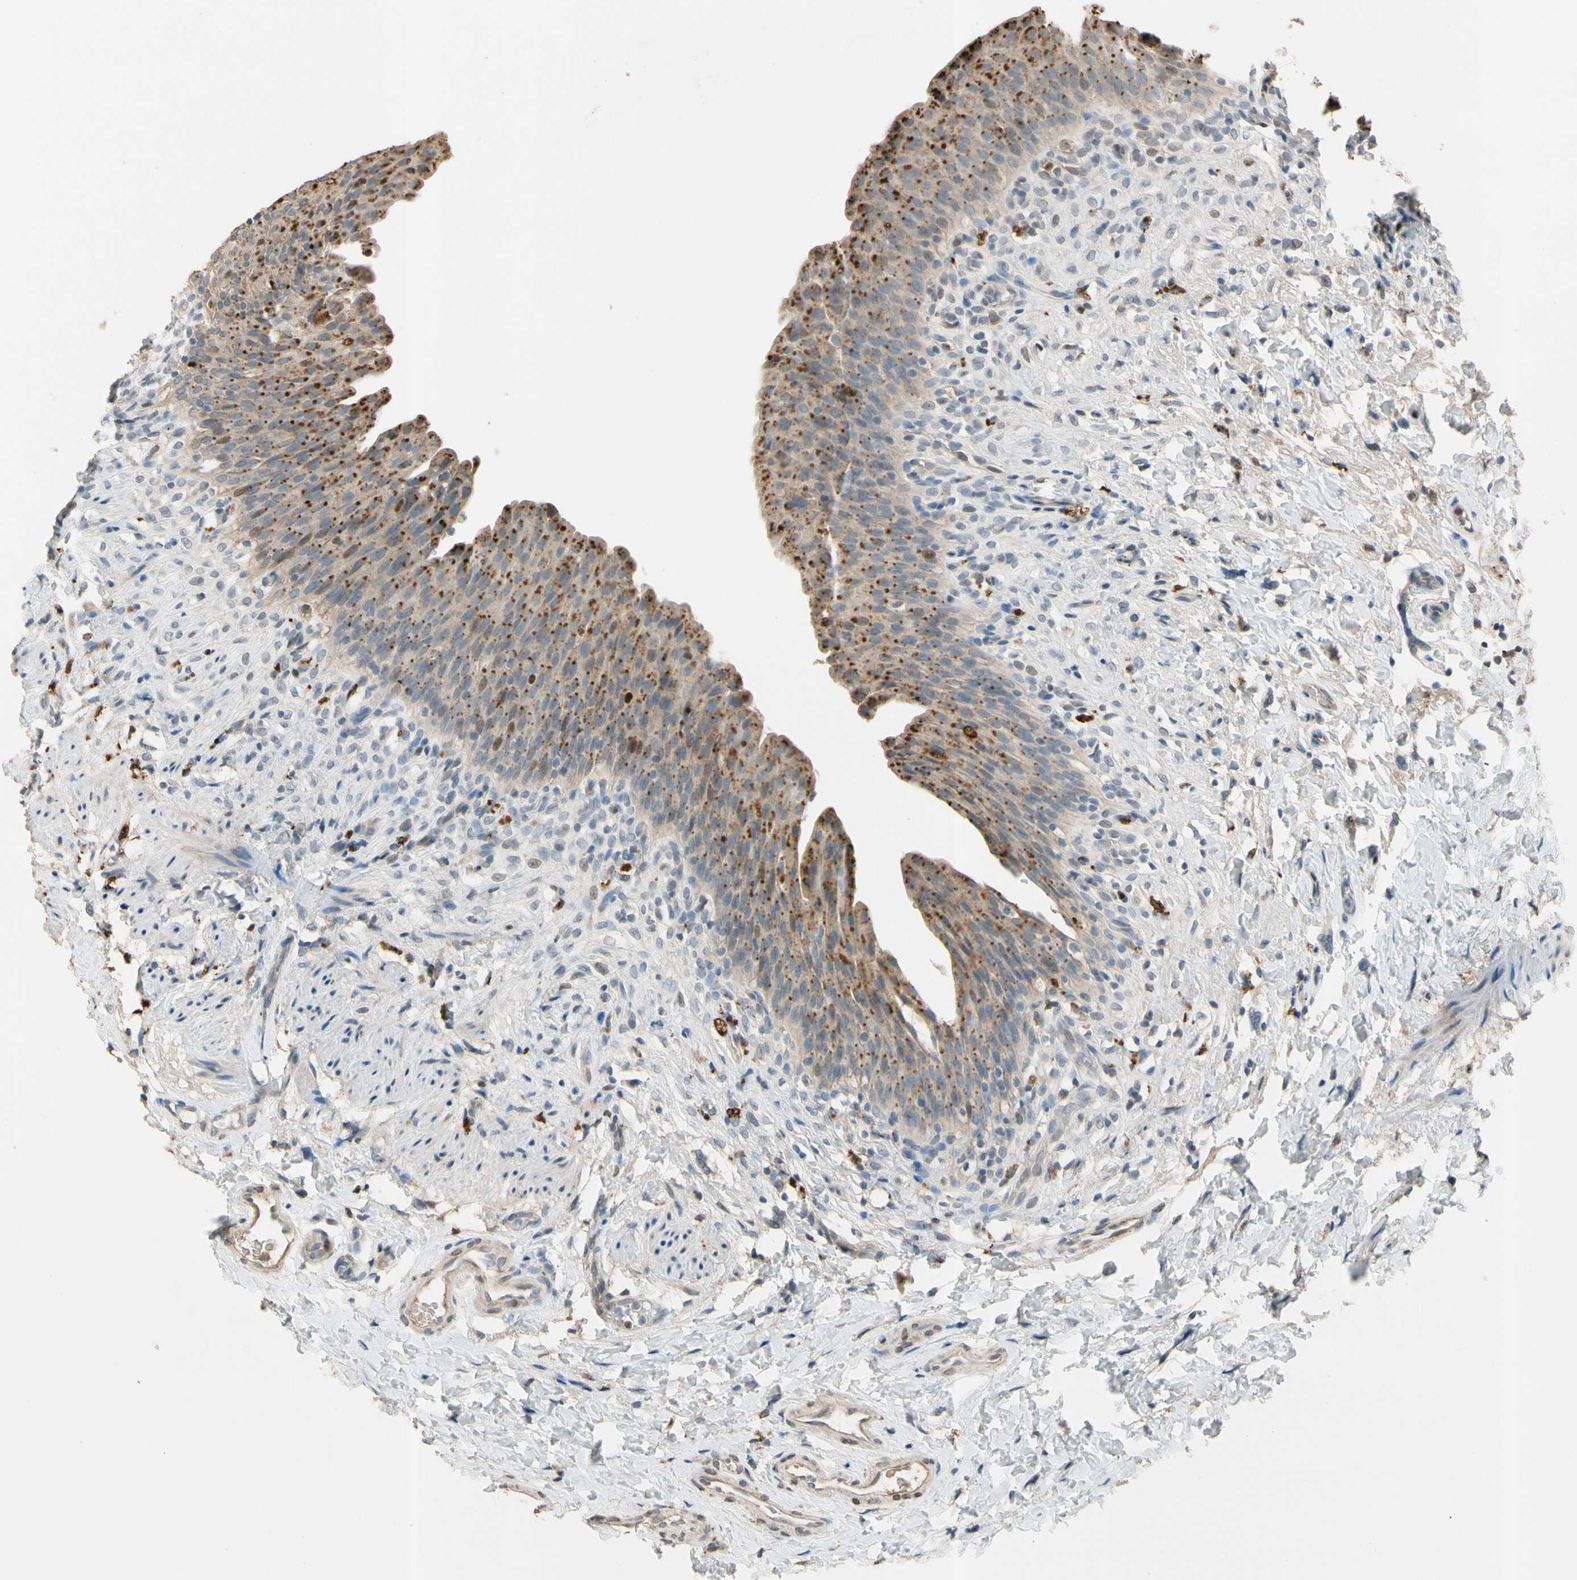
{"staining": {"intensity": "strong", "quantity": "25%-75%", "location": "cytoplasmic/membranous"}, "tissue": "urinary bladder", "cell_type": "Urothelial cells", "image_type": "normal", "snomed": [{"axis": "morphology", "description": "Normal tissue, NOS"}, {"axis": "topography", "description": "Urinary bladder"}], "caption": "Immunohistochemical staining of benign human urinary bladder exhibits high levels of strong cytoplasmic/membranous positivity in about 25%-75% of urothelial cells.", "gene": "ZKSCAN3", "patient": {"sex": "female", "age": 79}}